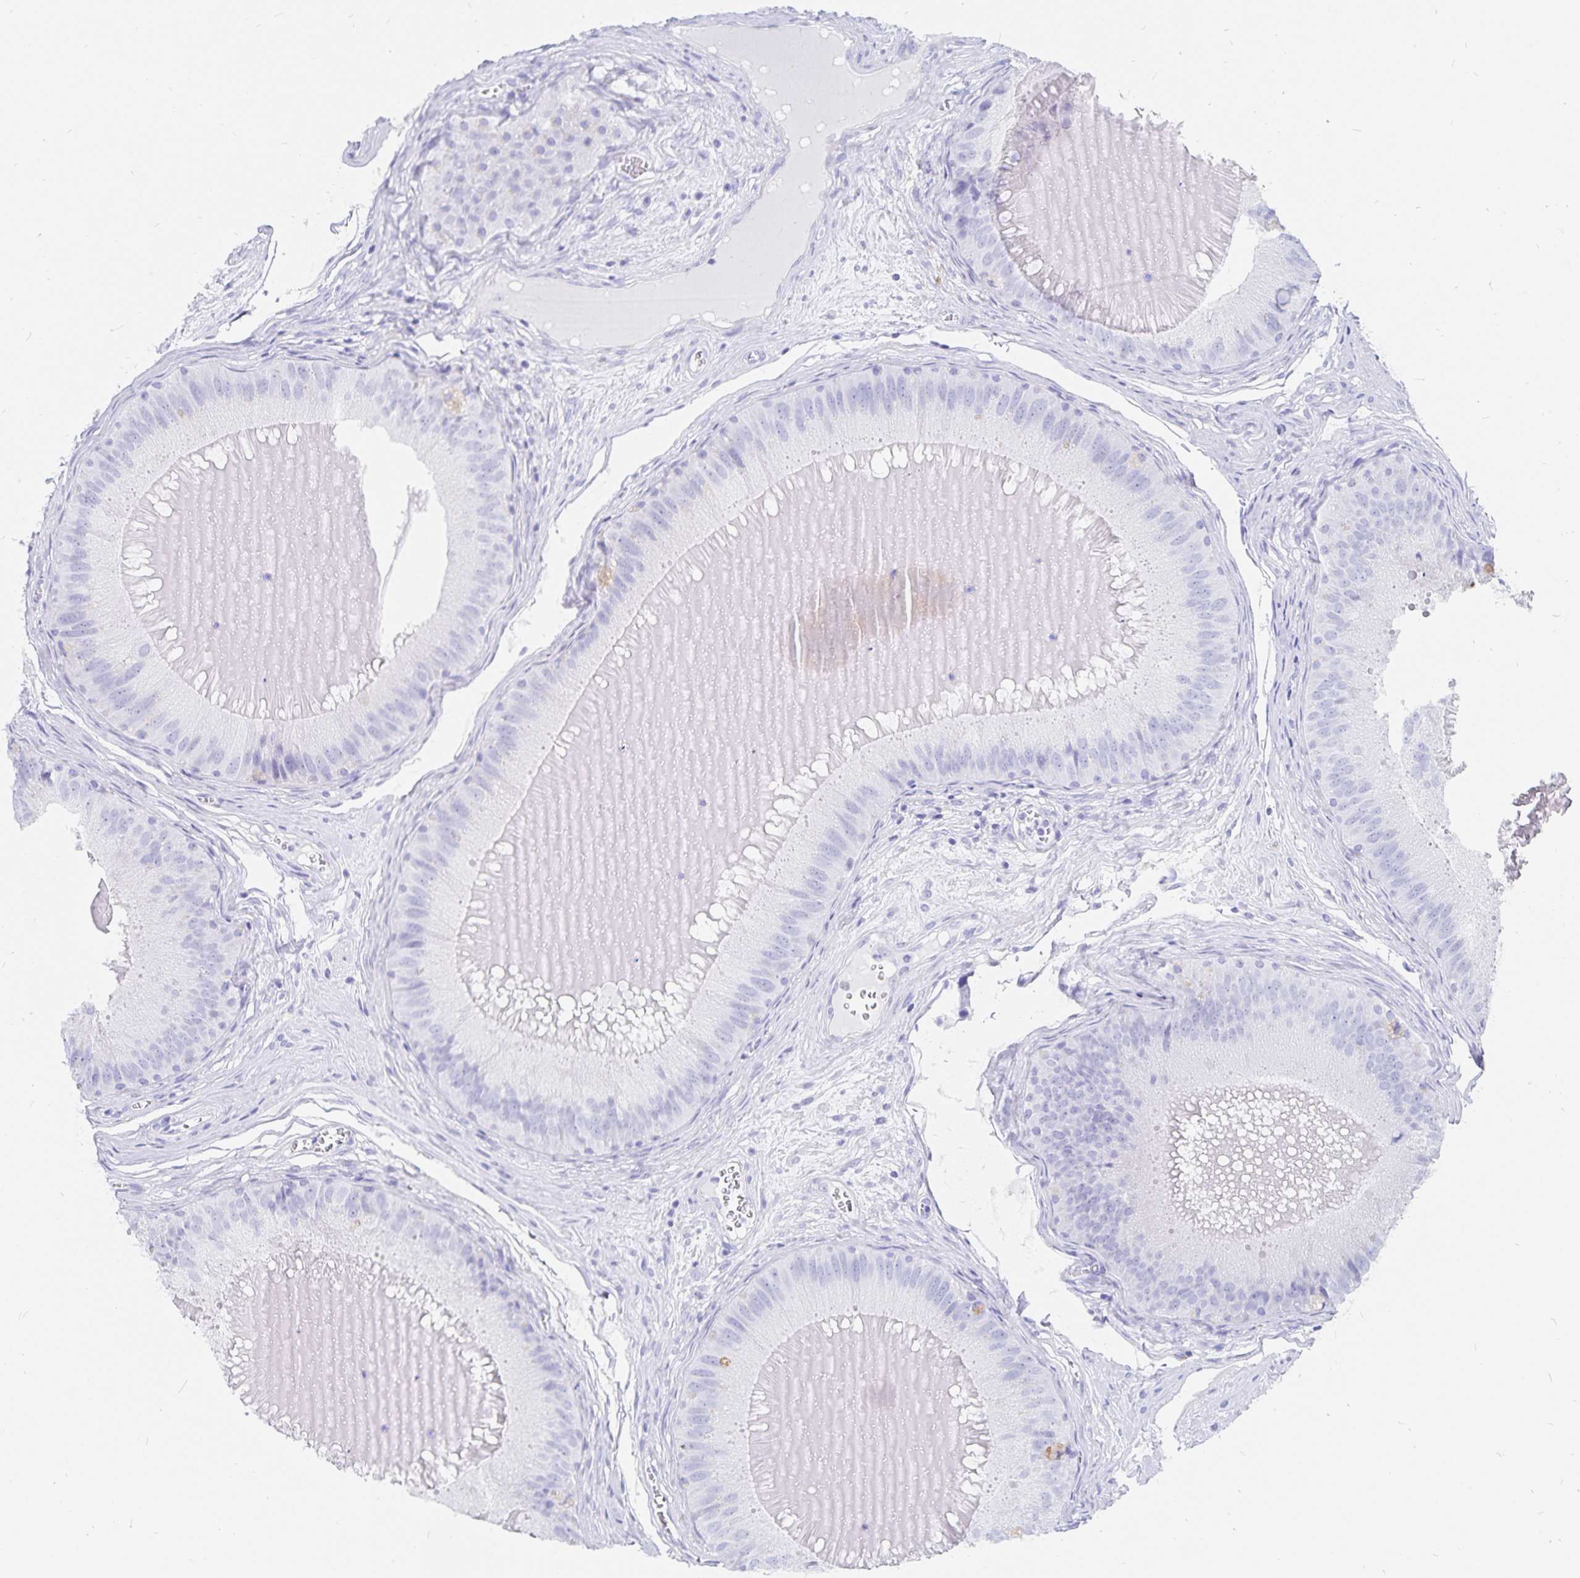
{"staining": {"intensity": "negative", "quantity": "none", "location": "none"}, "tissue": "epididymis", "cell_type": "Glandular cells", "image_type": "normal", "snomed": [{"axis": "morphology", "description": "Normal tissue, NOS"}, {"axis": "topography", "description": "Epididymis, spermatic cord, NOS"}], "caption": "Glandular cells show no significant protein expression in unremarkable epididymis. (Immunohistochemistry (ihc), brightfield microscopy, high magnification).", "gene": "INSL5", "patient": {"sex": "male", "age": 39}}